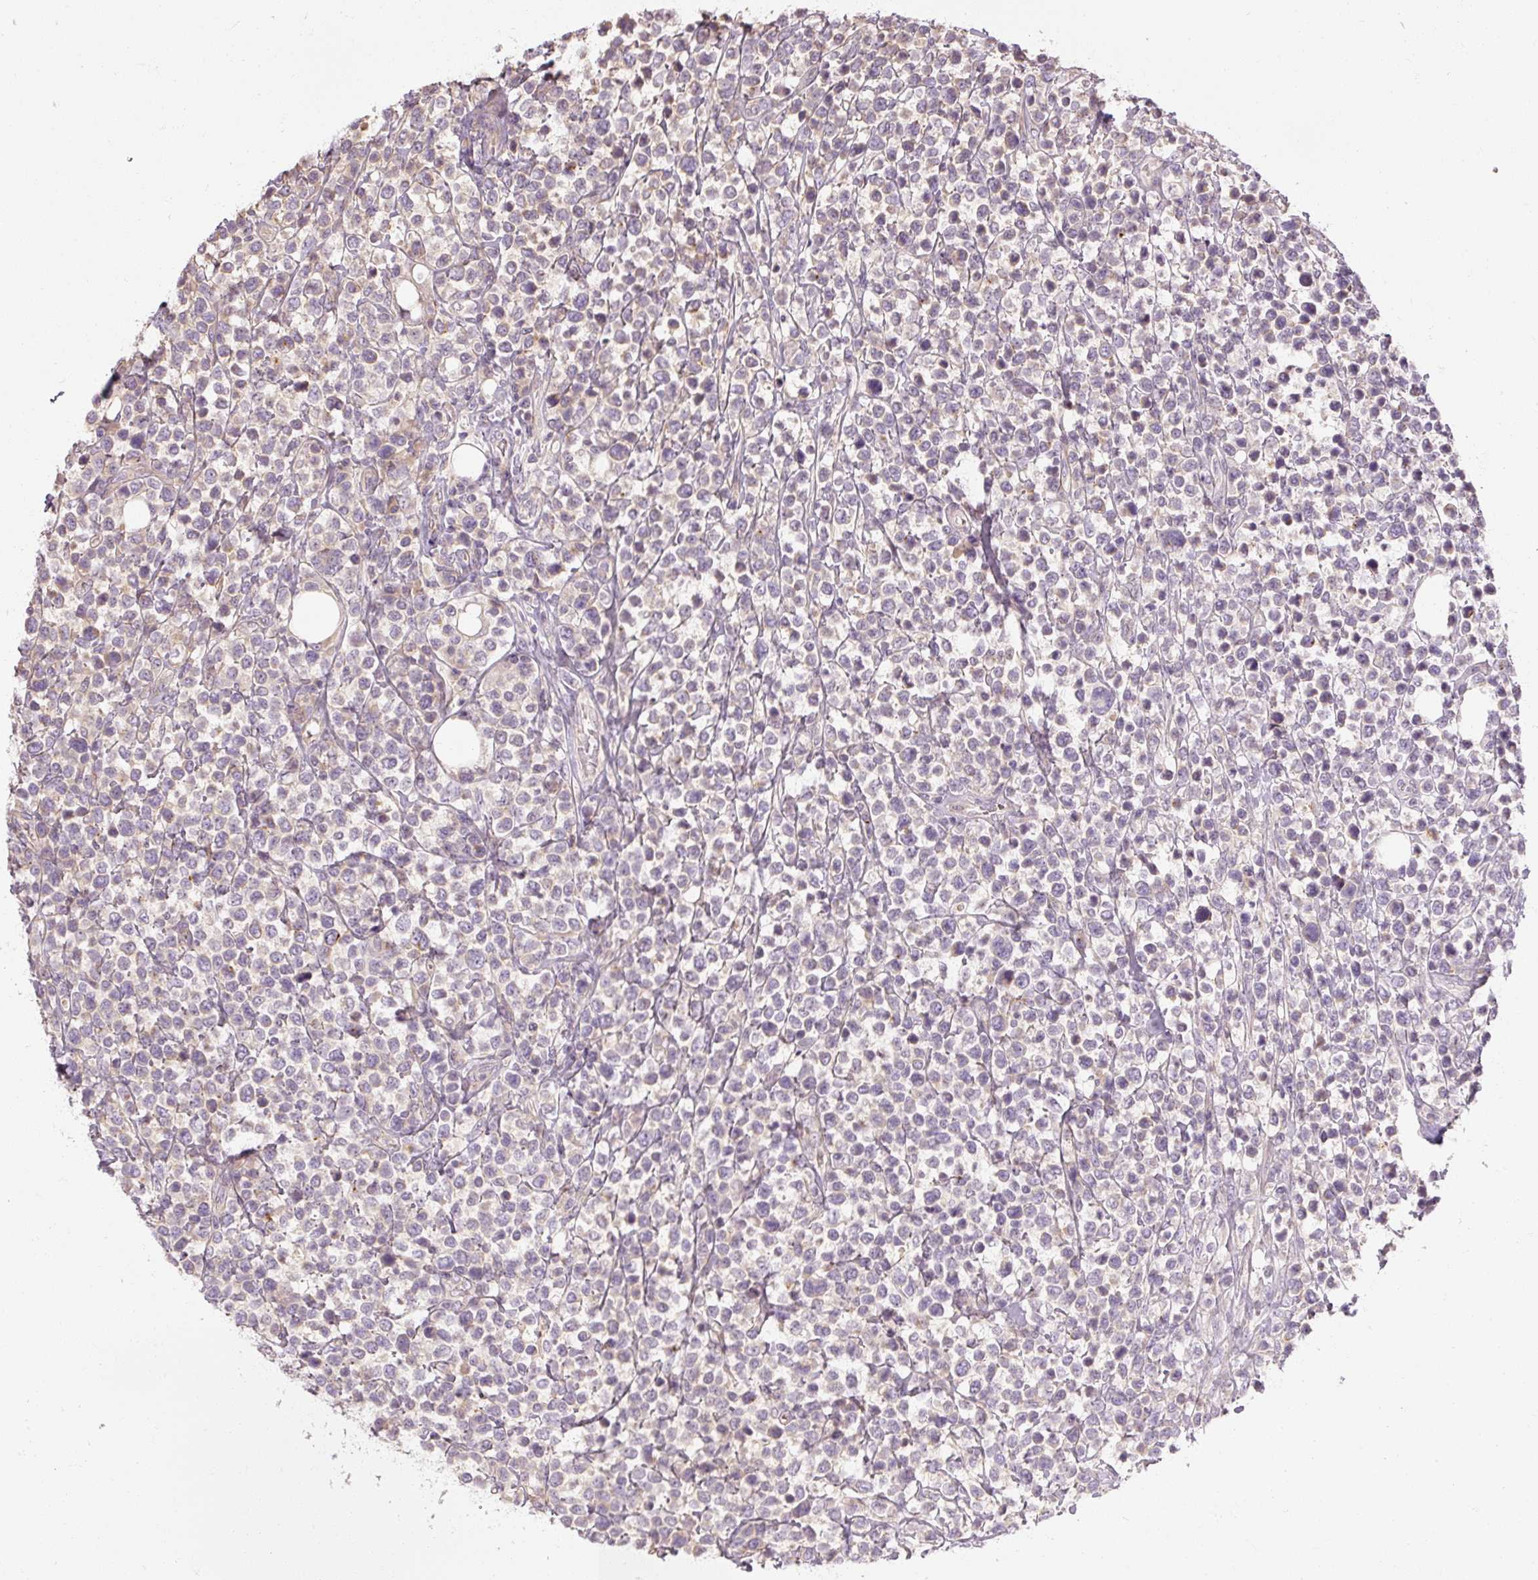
{"staining": {"intensity": "negative", "quantity": "none", "location": "none"}, "tissue": "lymphoma", "cell_type": "Tumor cells", "image_type": "cancer", "snomed": [{"axis": "morphology", "description": "Malignant lymphoma, non-Hodgkin's type, Low grade"}, {"axis": "topography", "description": "Lymph node"}], "caption": "Tumor cells show no significant expression in lymphoma. (Immunohistochemistry (ihc), brightfield microscopy, high magnification).", "gene": "RB1CC1", "patient": {"sex": "male", "age": 60}}